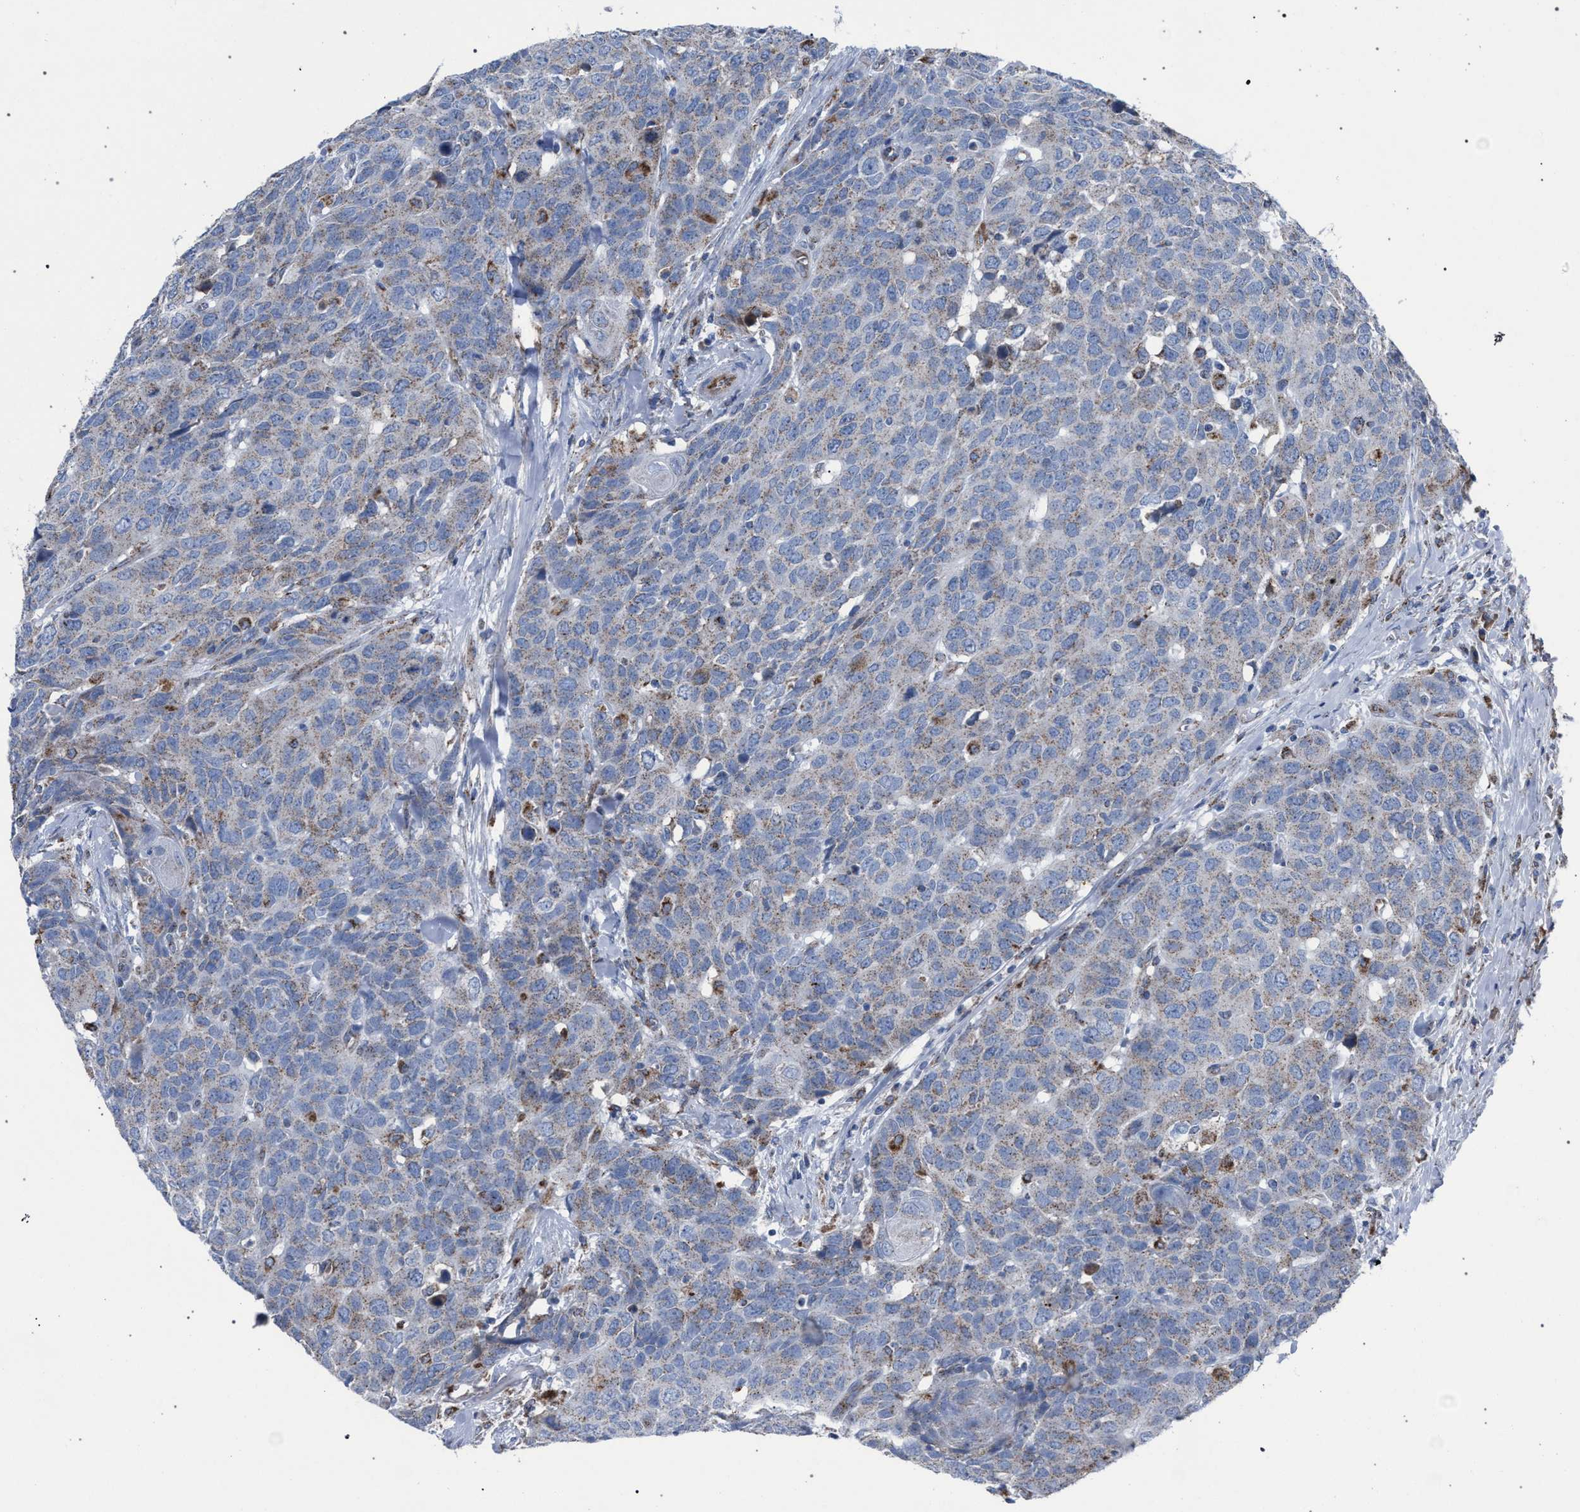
{"staining": {"intensity": "weak", "quantity": "<25%", "location": "cytoplasmic/membranous"}, "tissue": "head and neck cancer", "cell_type": "Tumor cells", "image_type": "cancer", "snomed": [{"axis": "morphology", "description": "Squamous cell carcinoma, NOS"}, {"axis": "topography", "description": "Head-Neck"}], "caption": "The histopathology image displays no significant expression in tumor cells of head and neck cancer.", "gene": "HSD17B4", "patient": {"sex": "male", "age": 66}}